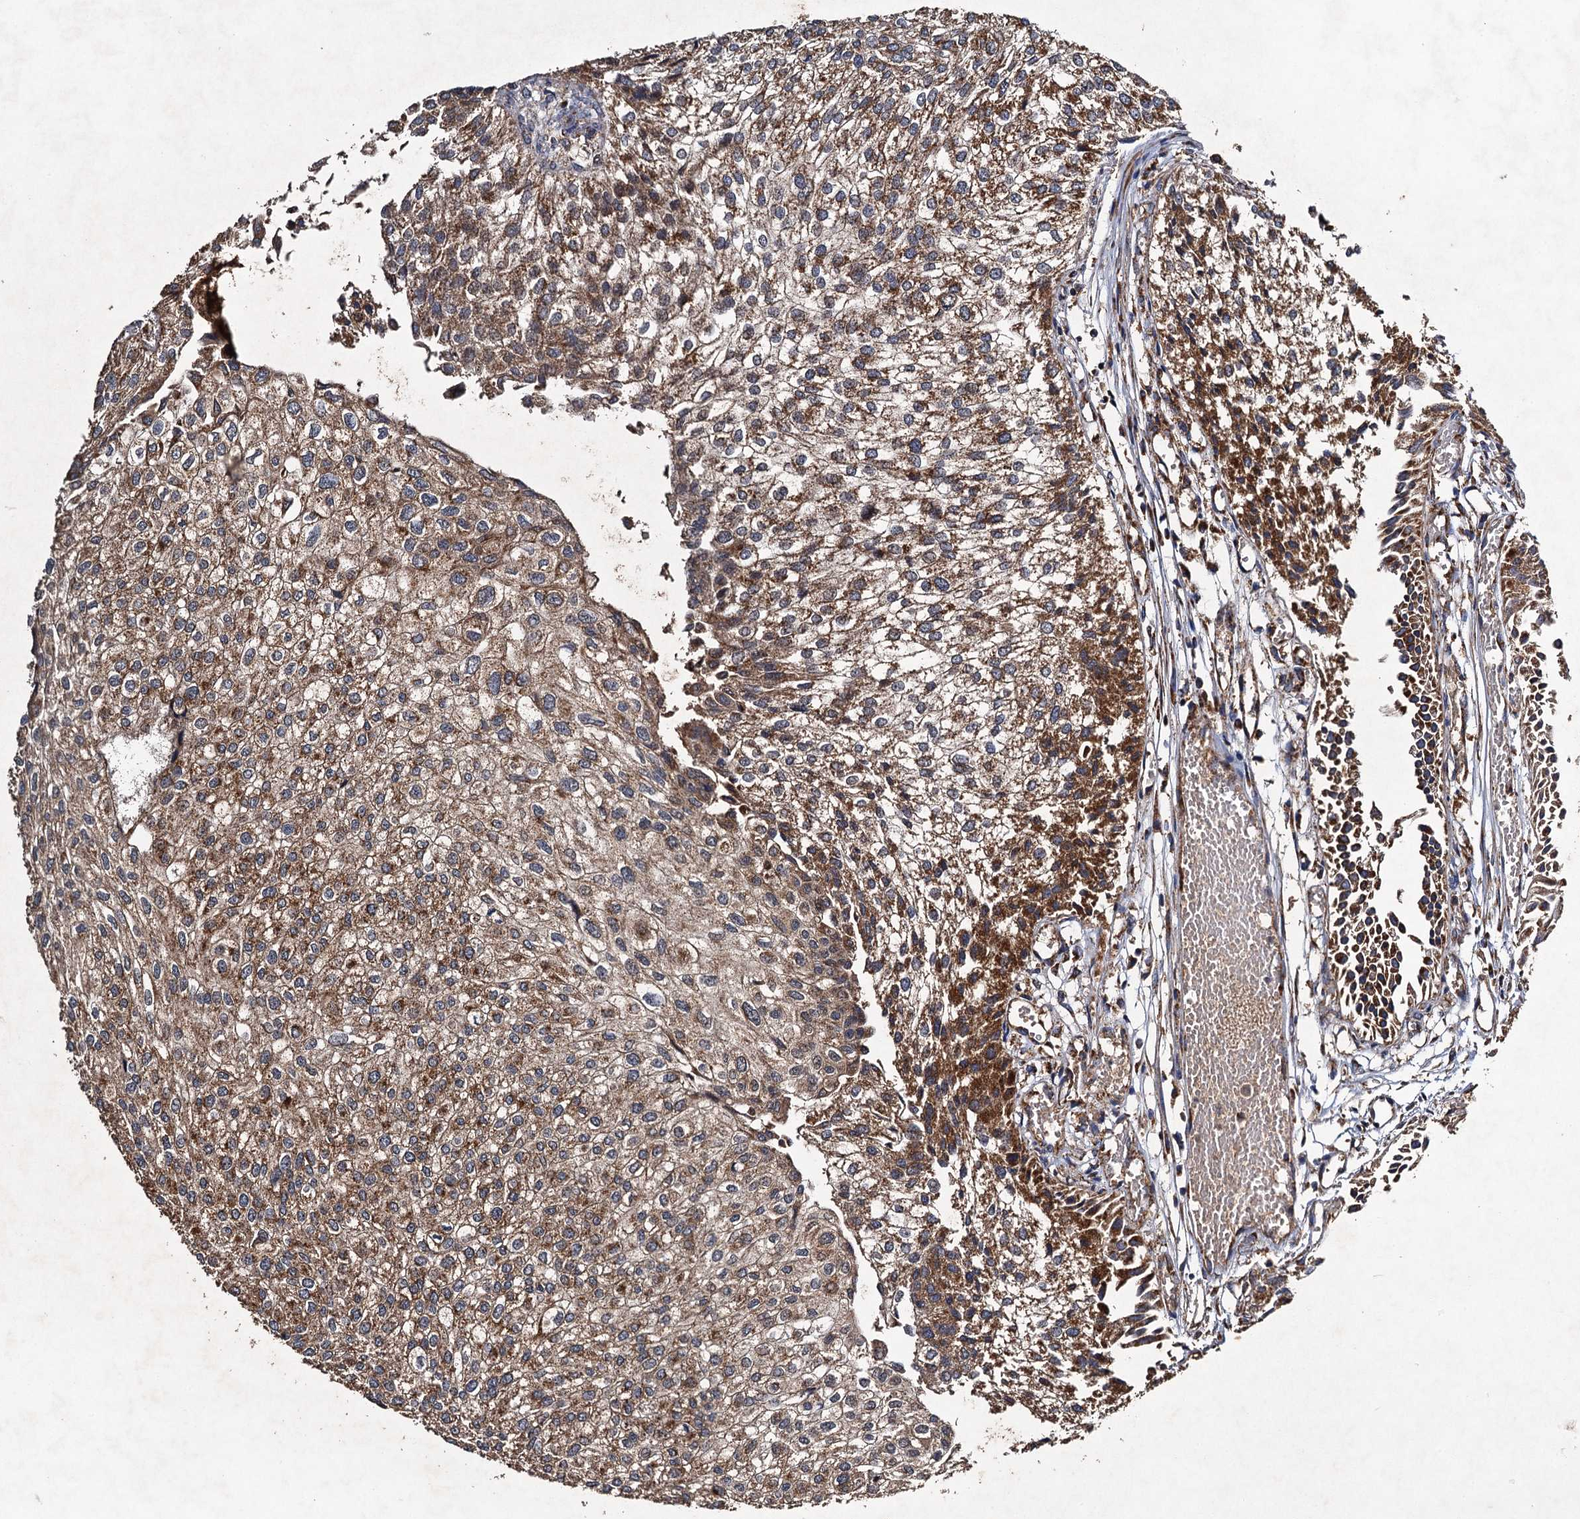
{"staining": {"intensity": "moderate", "quantity": ">75%", "location": "cytoplasmic/membranous"}, "tissue": "urothelial cancer", "cell_type": "Tumor cells", "image_type": "cancer", "snomed": [{"axis": "morphology", "description": "Urothelial carcinoma, Low grade"}, {"axis": "topography", "description": "Urinary bladder"}], "caption": "Immunohistochemical staining of human urothelial cancer displays medium levels of moderate cytoplasmic/membranous positivity in approximately >75% of tumor cells.", "gene": "NDUFA13", "patient": {"sex": "female", "age": 89}}